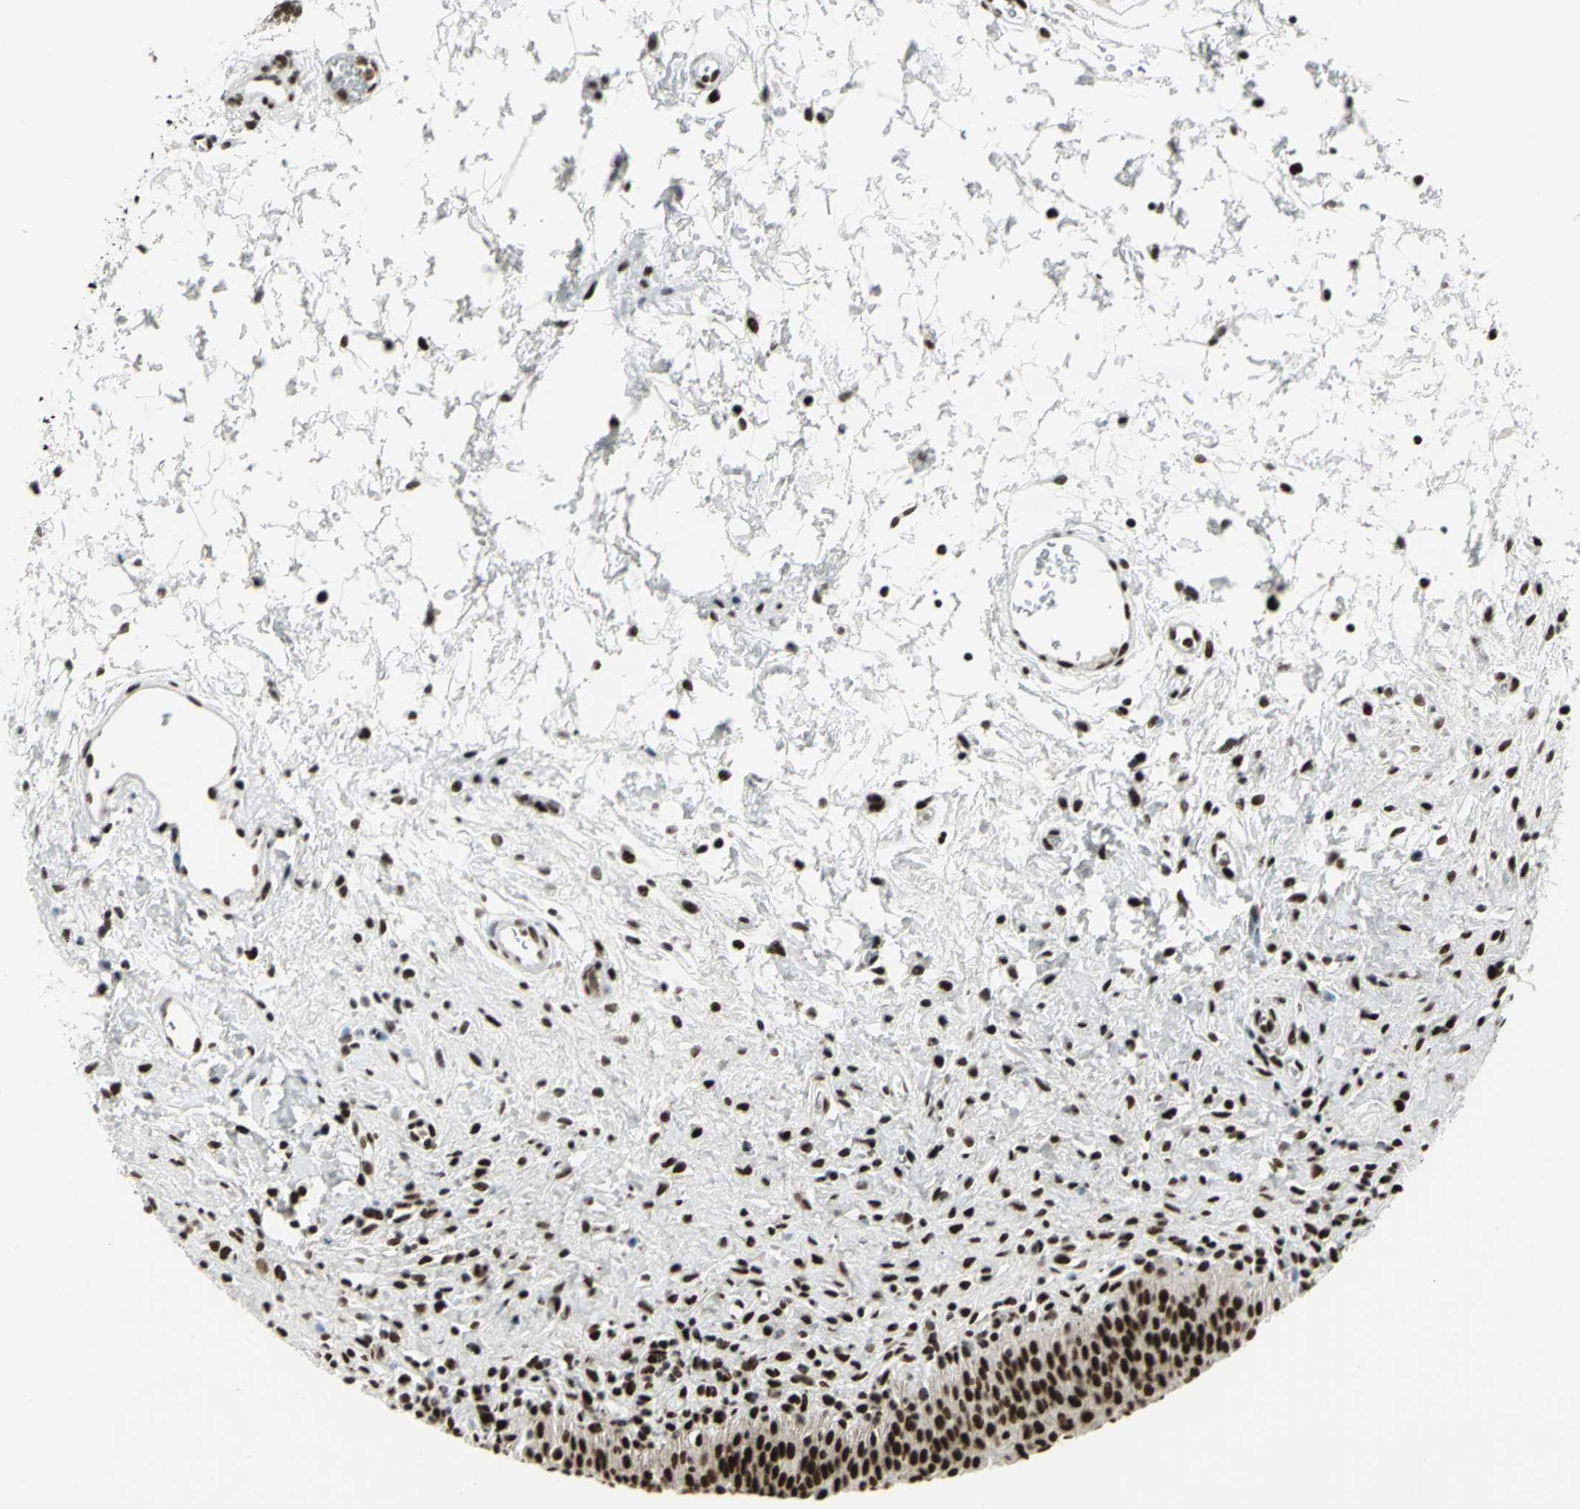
{"staining": {"intensity": "strong", "quantity": ">75%", "location": "nuclear"}, "tissue": "urinary bladder", "cell_type": "Urothelial cells", "image_type": "normal", "snomed": [{"axis": "morphology", "description": "Normal tissue, NOS"}, {"axis": "topography", "description": "Urinary bladder"}], "caption": "Urothelial cells exhibit high levels of strong nuclear expression in approximately >75% of cells in normal human urinary bladder.", "gene": "SMARCA4", "patient": {"sex": "male", "age": 51}}